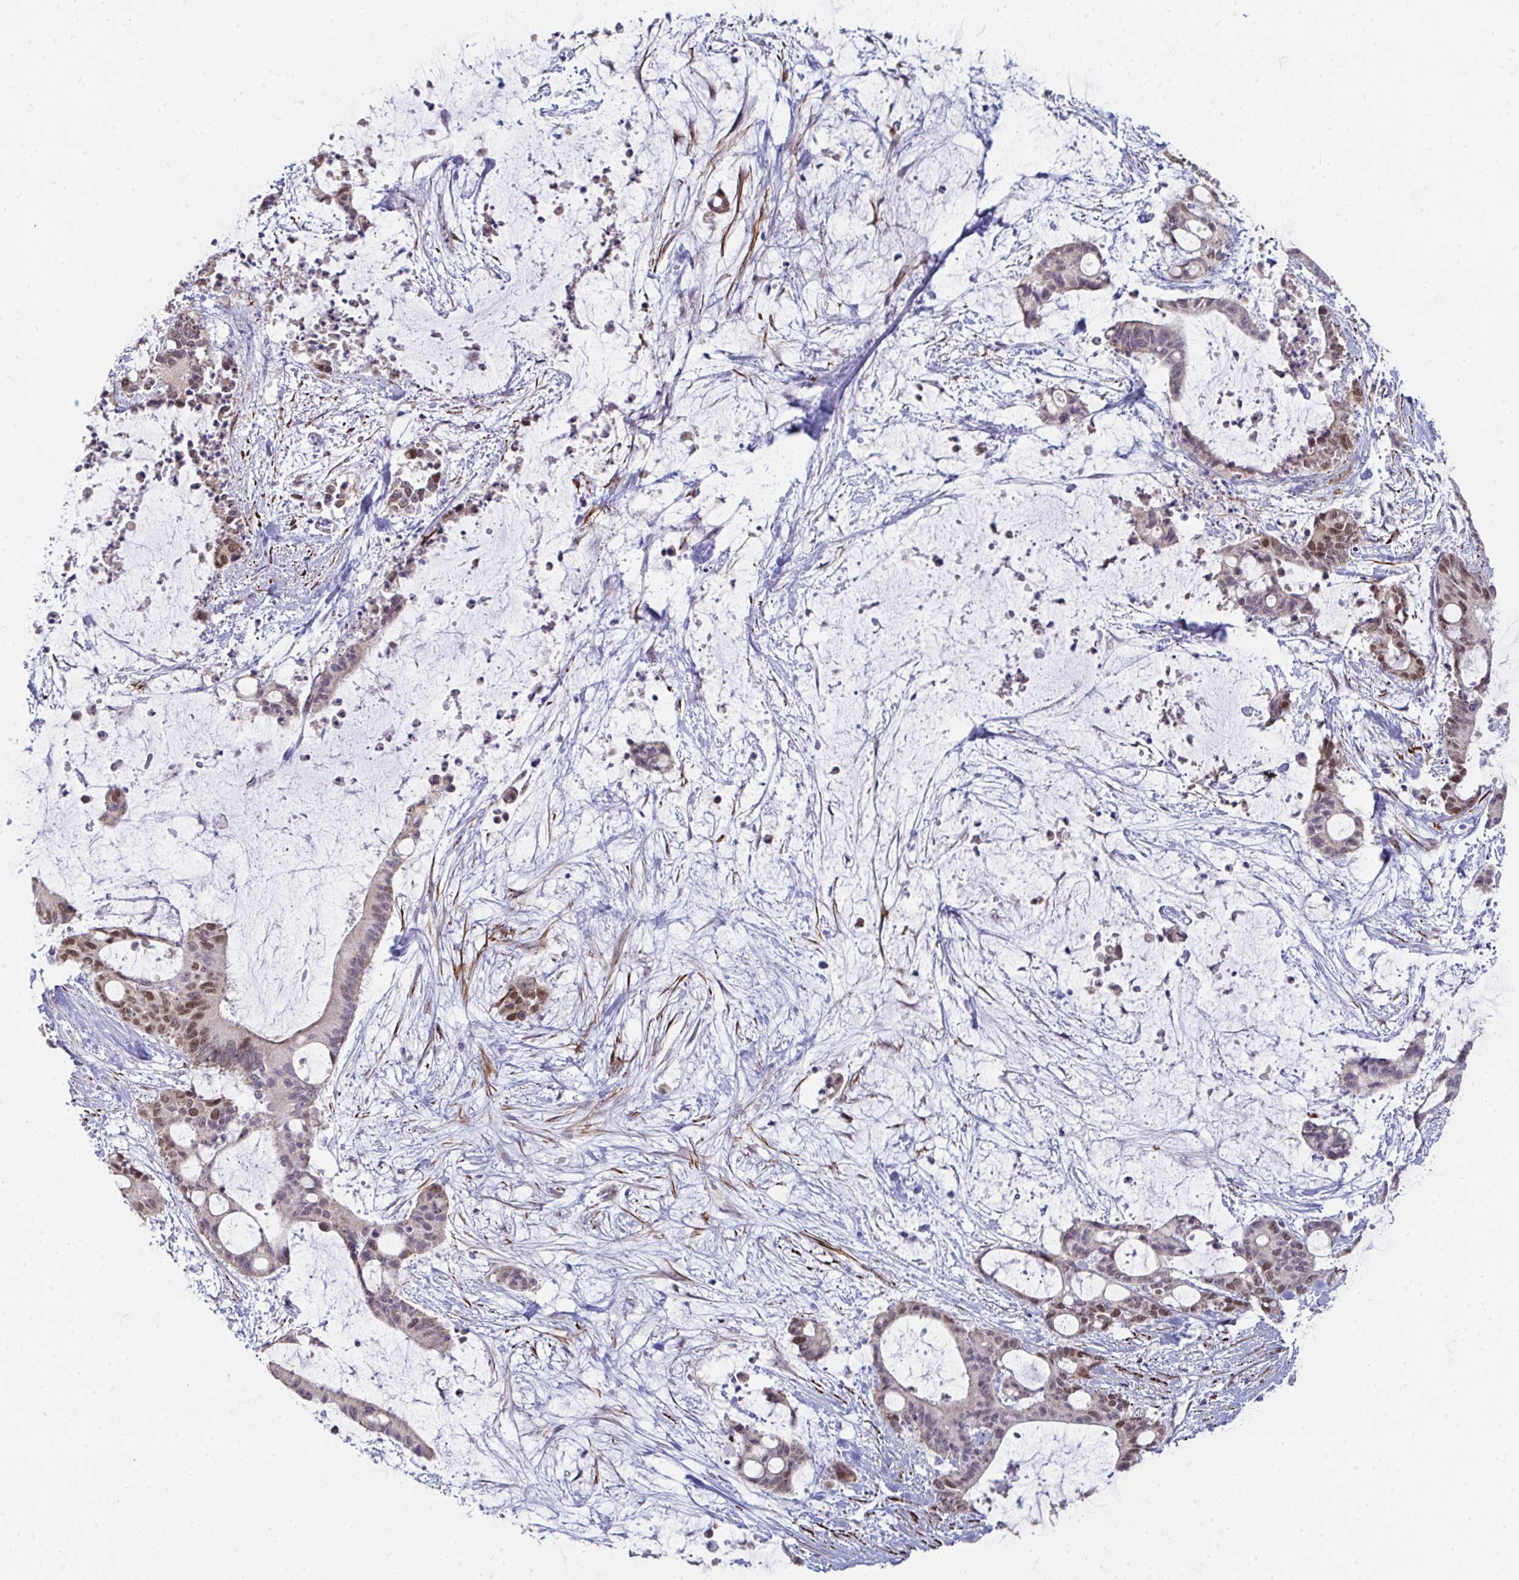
{"staining": {"intensity": "moderate", "quantity": "25%-75%", "location": "nuclear"}, "tissue": "liver cancer", "cell_type": "Tumor cells", "image_type": "cancer", "snomed": [{"axis": "morphology", "description": "Normal tissue, NOS"}, {"axis": "morphology", "description": "Cholangiocarcinoma"}, {"axis": "topography", "description": "Liver"}, {"axis": "topography", "description": "Peripheral nerve tissue"}], "caption": "Immunohistochemistry of human liver cancer exhibits medium levels of moderate nuclear staining in about 25%-75% of tumor cells.", "gene": "GINS2", "patient": {"sex": "female", "age": 73}}